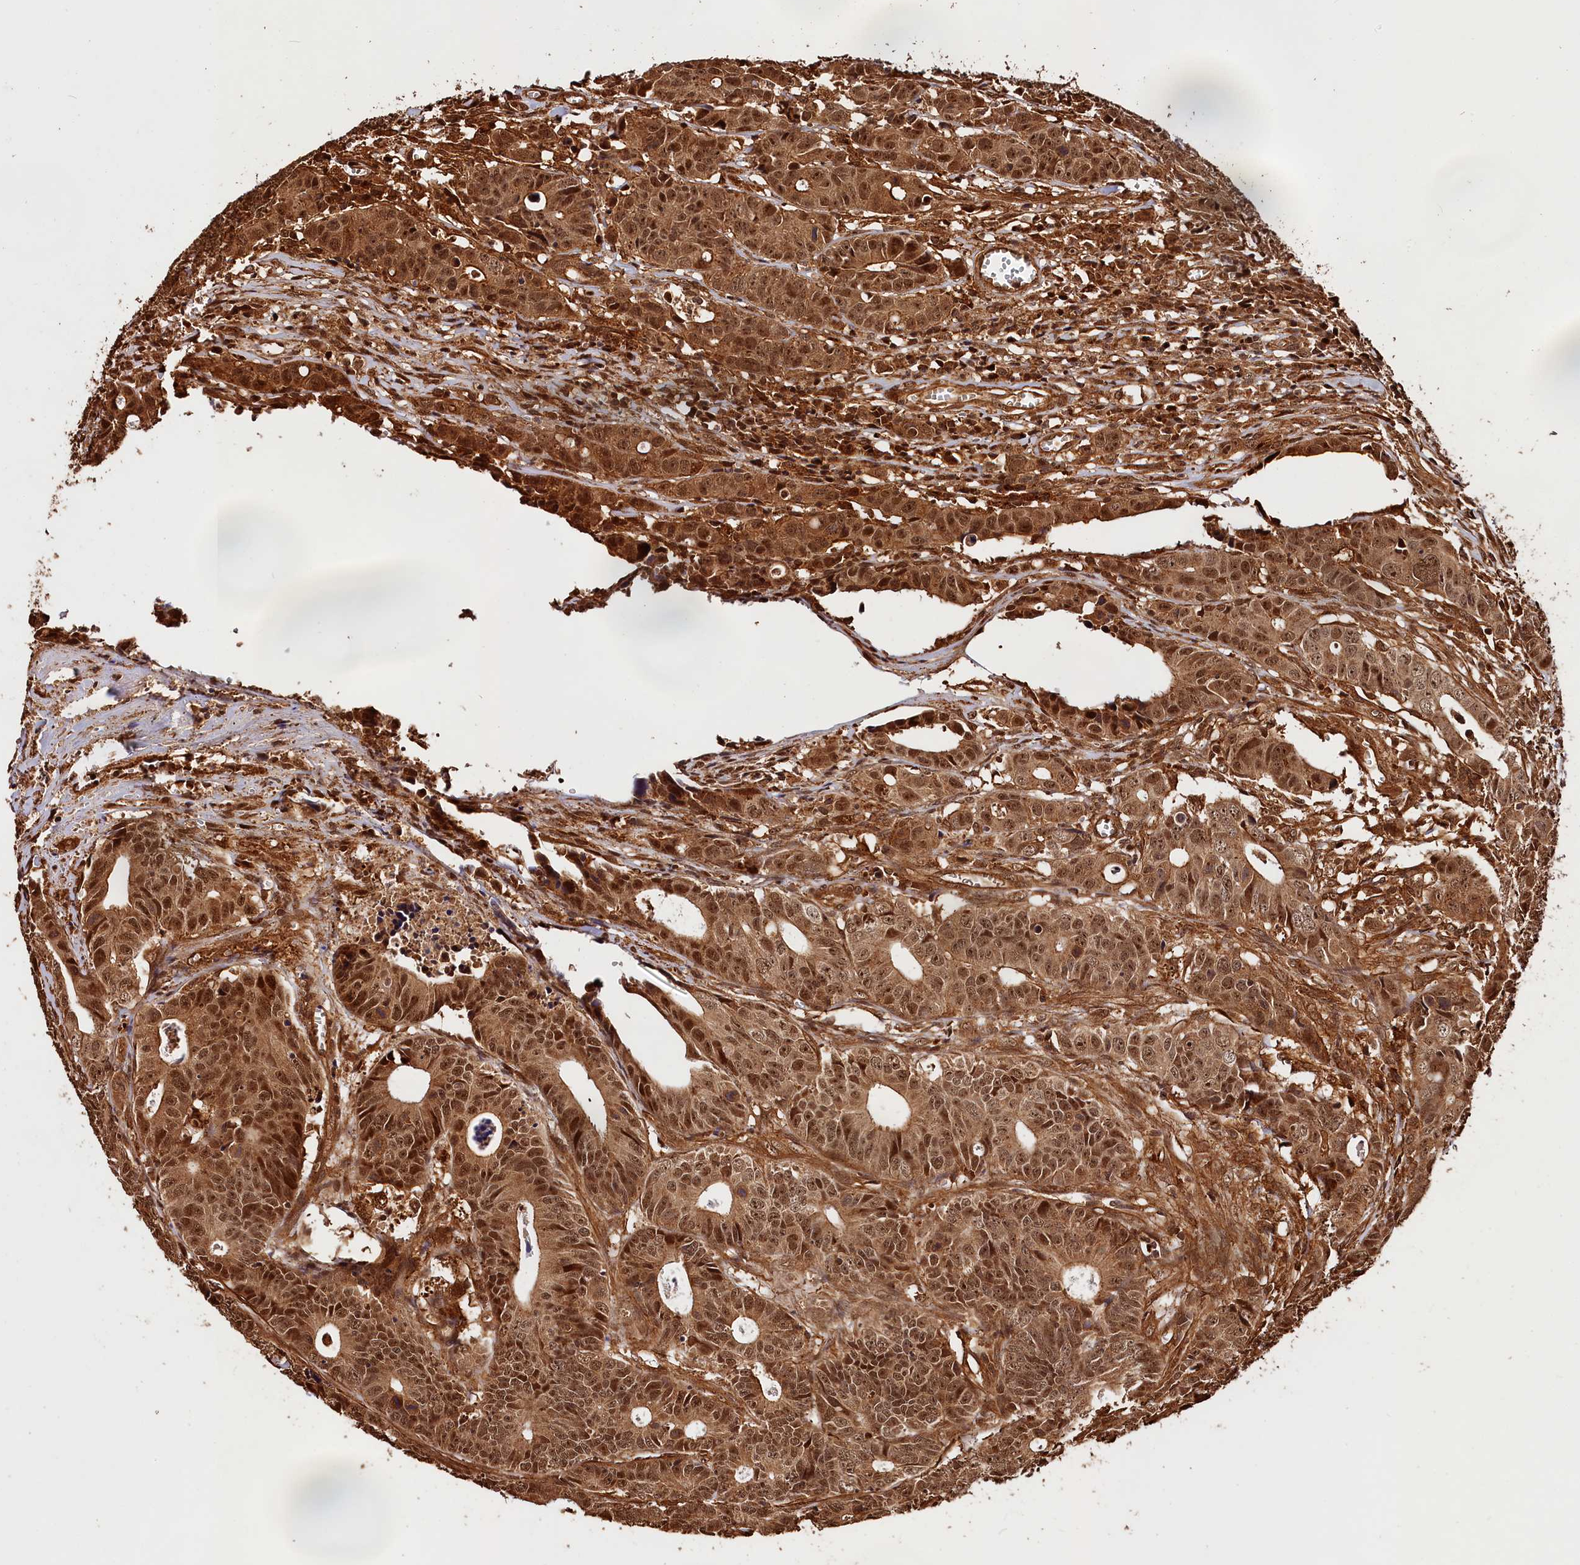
{"staining": {"intensity": "moderate", "quantity": ">75%", "location": "cytoplasmic/membranous,nuclear"}, "tissue": "colorectal cancer", "cell_type": "Tumor cells", "image_type": "cancer", "snomed": [{"axis": "morphology", "description": "Adenocarcinoma, NOS"}, {"axis": "topography", "description": "Colon"}], "caption": "Colorectal adenocarcinoma stained with a brown dye exhibits moderate cytoplasmic/membranous and nuclear positive positivity in approximately >75% of tumor cells.", "gene": "MMP15", "patient": {"sex": "female", "age": 57}}